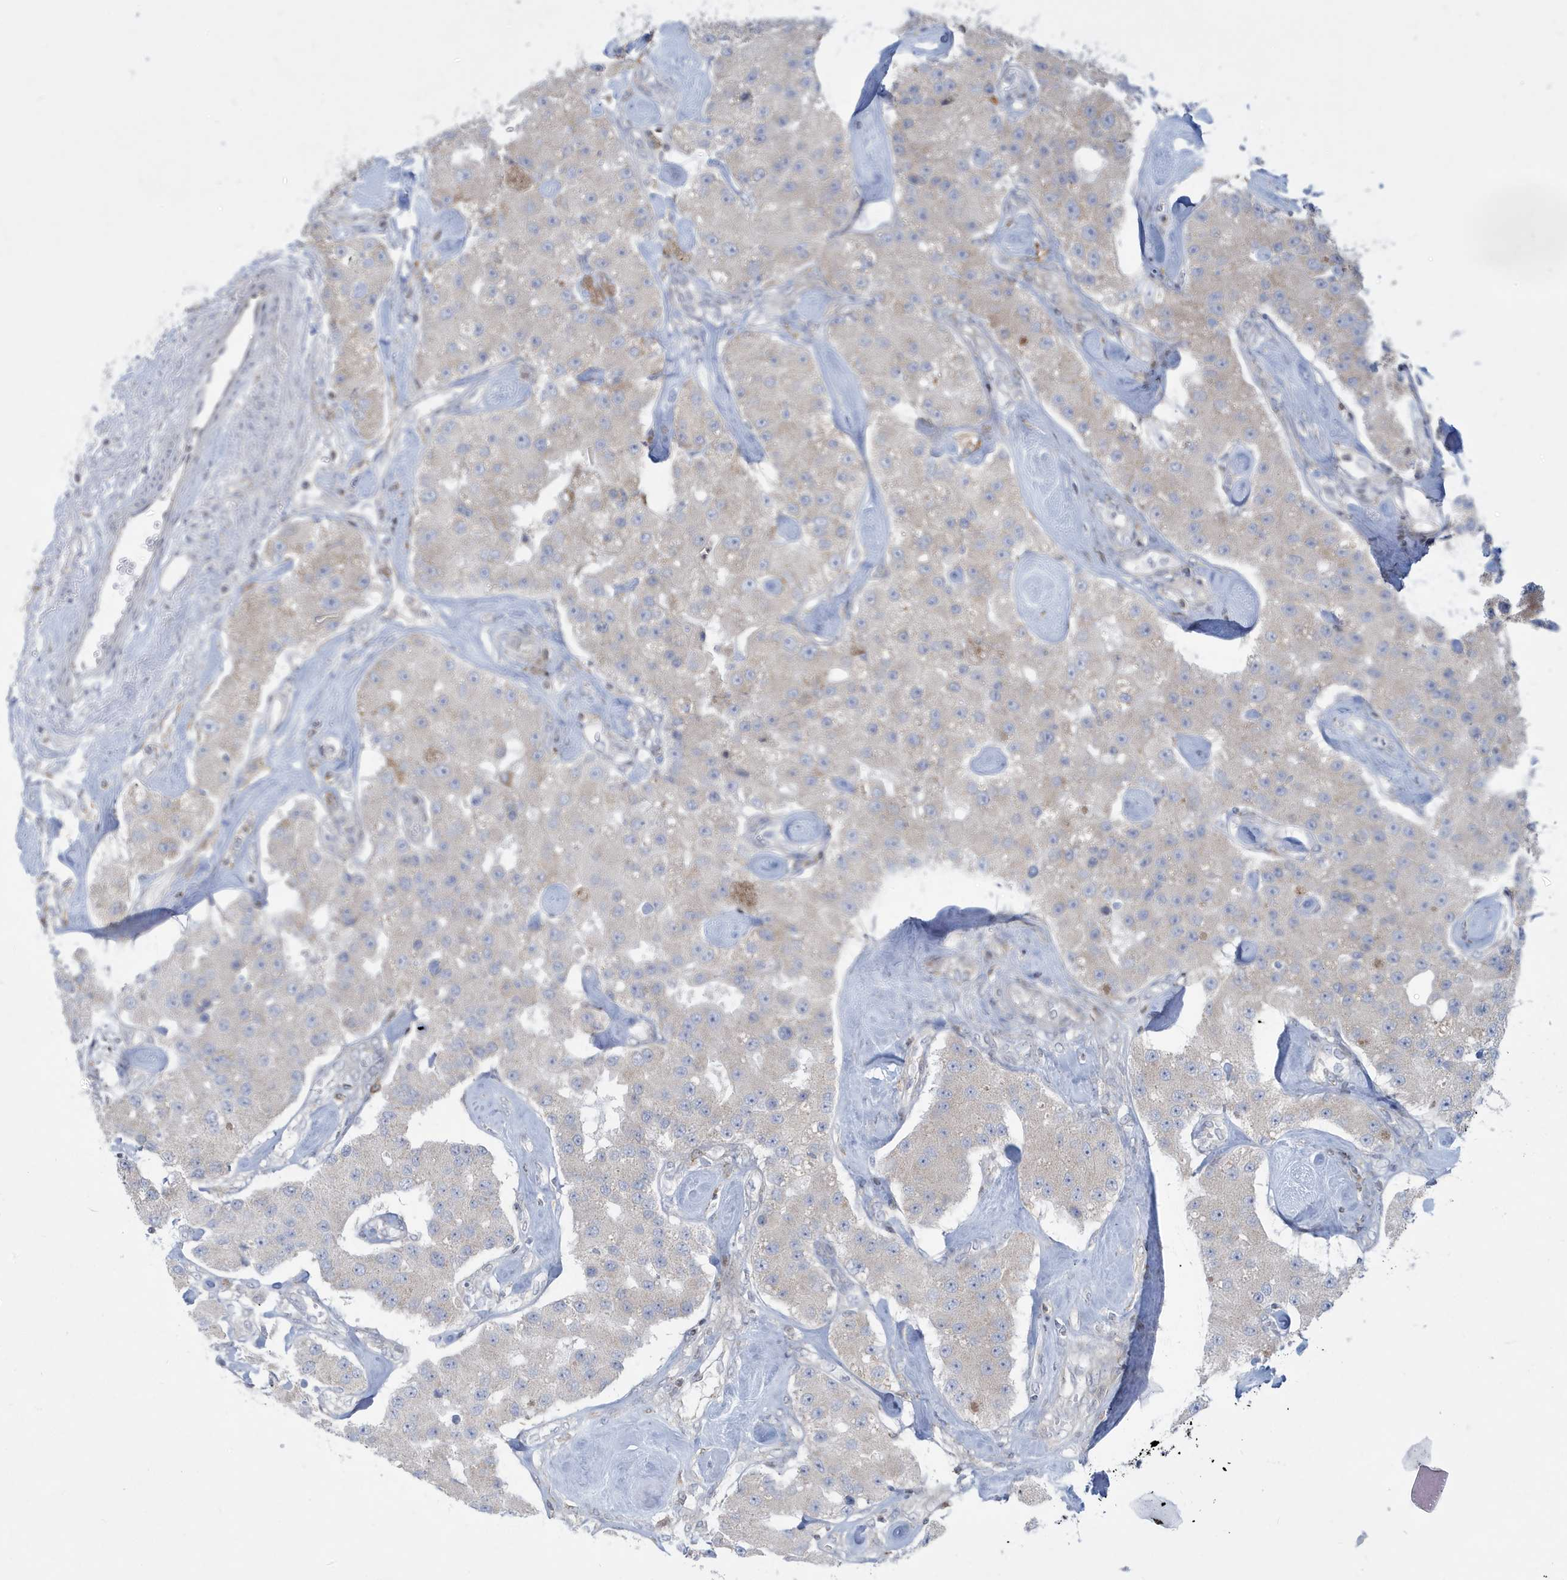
{"staining": {"intensity": "negative", "quantity": "none", "location": "none"}, "tissue": "carcinoid", "cell_type": "Tumor cells", "image_type": "cancer", "snomed": [{"axis": "morphology", "description": "Carcinoid, malignant, NOS"}, {"axis": "topography", "description": "Pancreas"}], "caption": "Immunohistochemistry image of carcinoid (malignant) stained for a protein (brown), which demonstrates no expression in tumor cells. The staining is performed using DAB (3,3'-diaminobenzidine) brown chromogen with nuclei counter-stained in using hematoxylin.", "gene": "SLAMF9", "patient": {"sex": "male", "age": 41}}